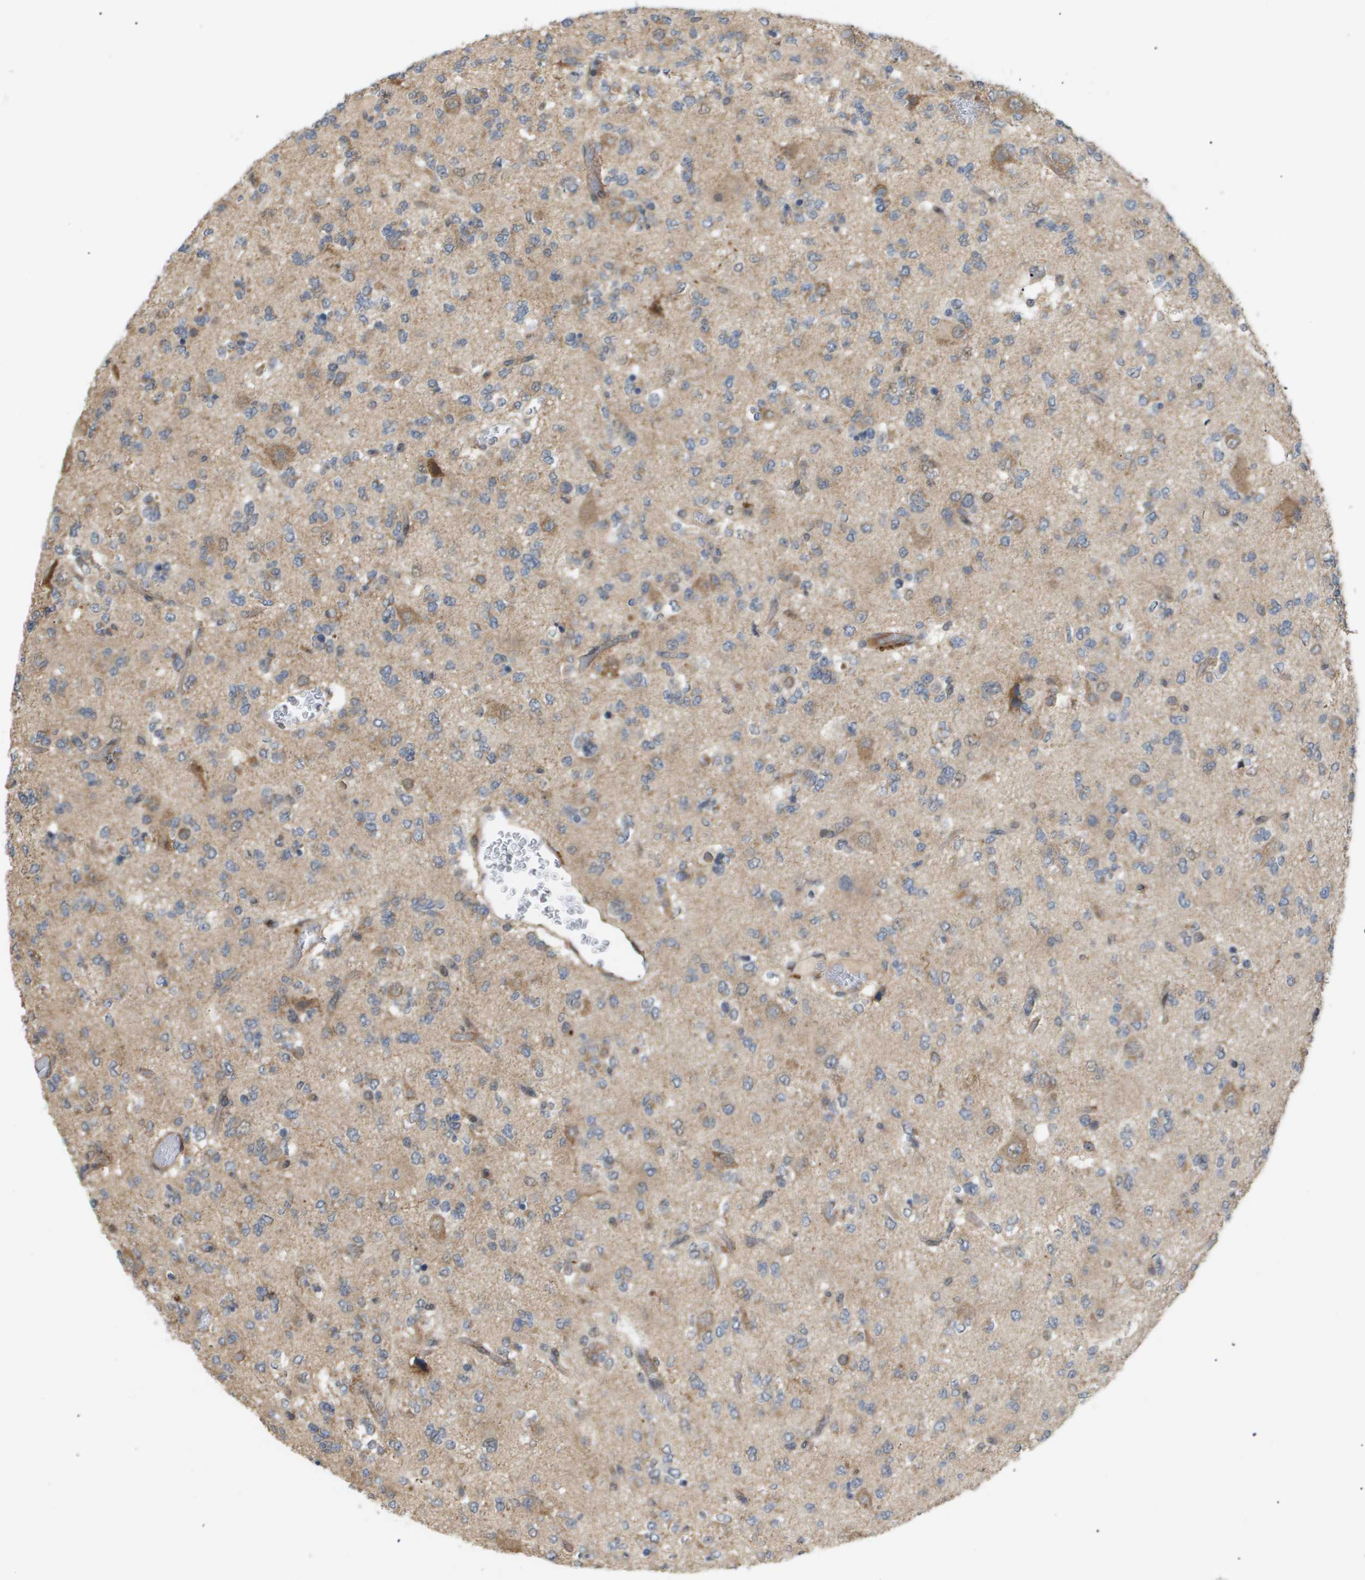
{"staining": {"intensity": "moderate", "quantity": "<25%", "location": "cytoplasmic/membranous"}, "tissue": "glioma", "cell_type": "Tumor cells", "image_type": "cancer", "snomed": [{"axis": "morphology", "description": "Glioma, malignant, Low grade"}, {"axis": "topography", "description": "Brain"}], "caption": "Glioma stained with a protein marker reveals moderate staining in tumor cells.", "gene": "PDGFB", "patient": {"sex": "male", "age": 38}}